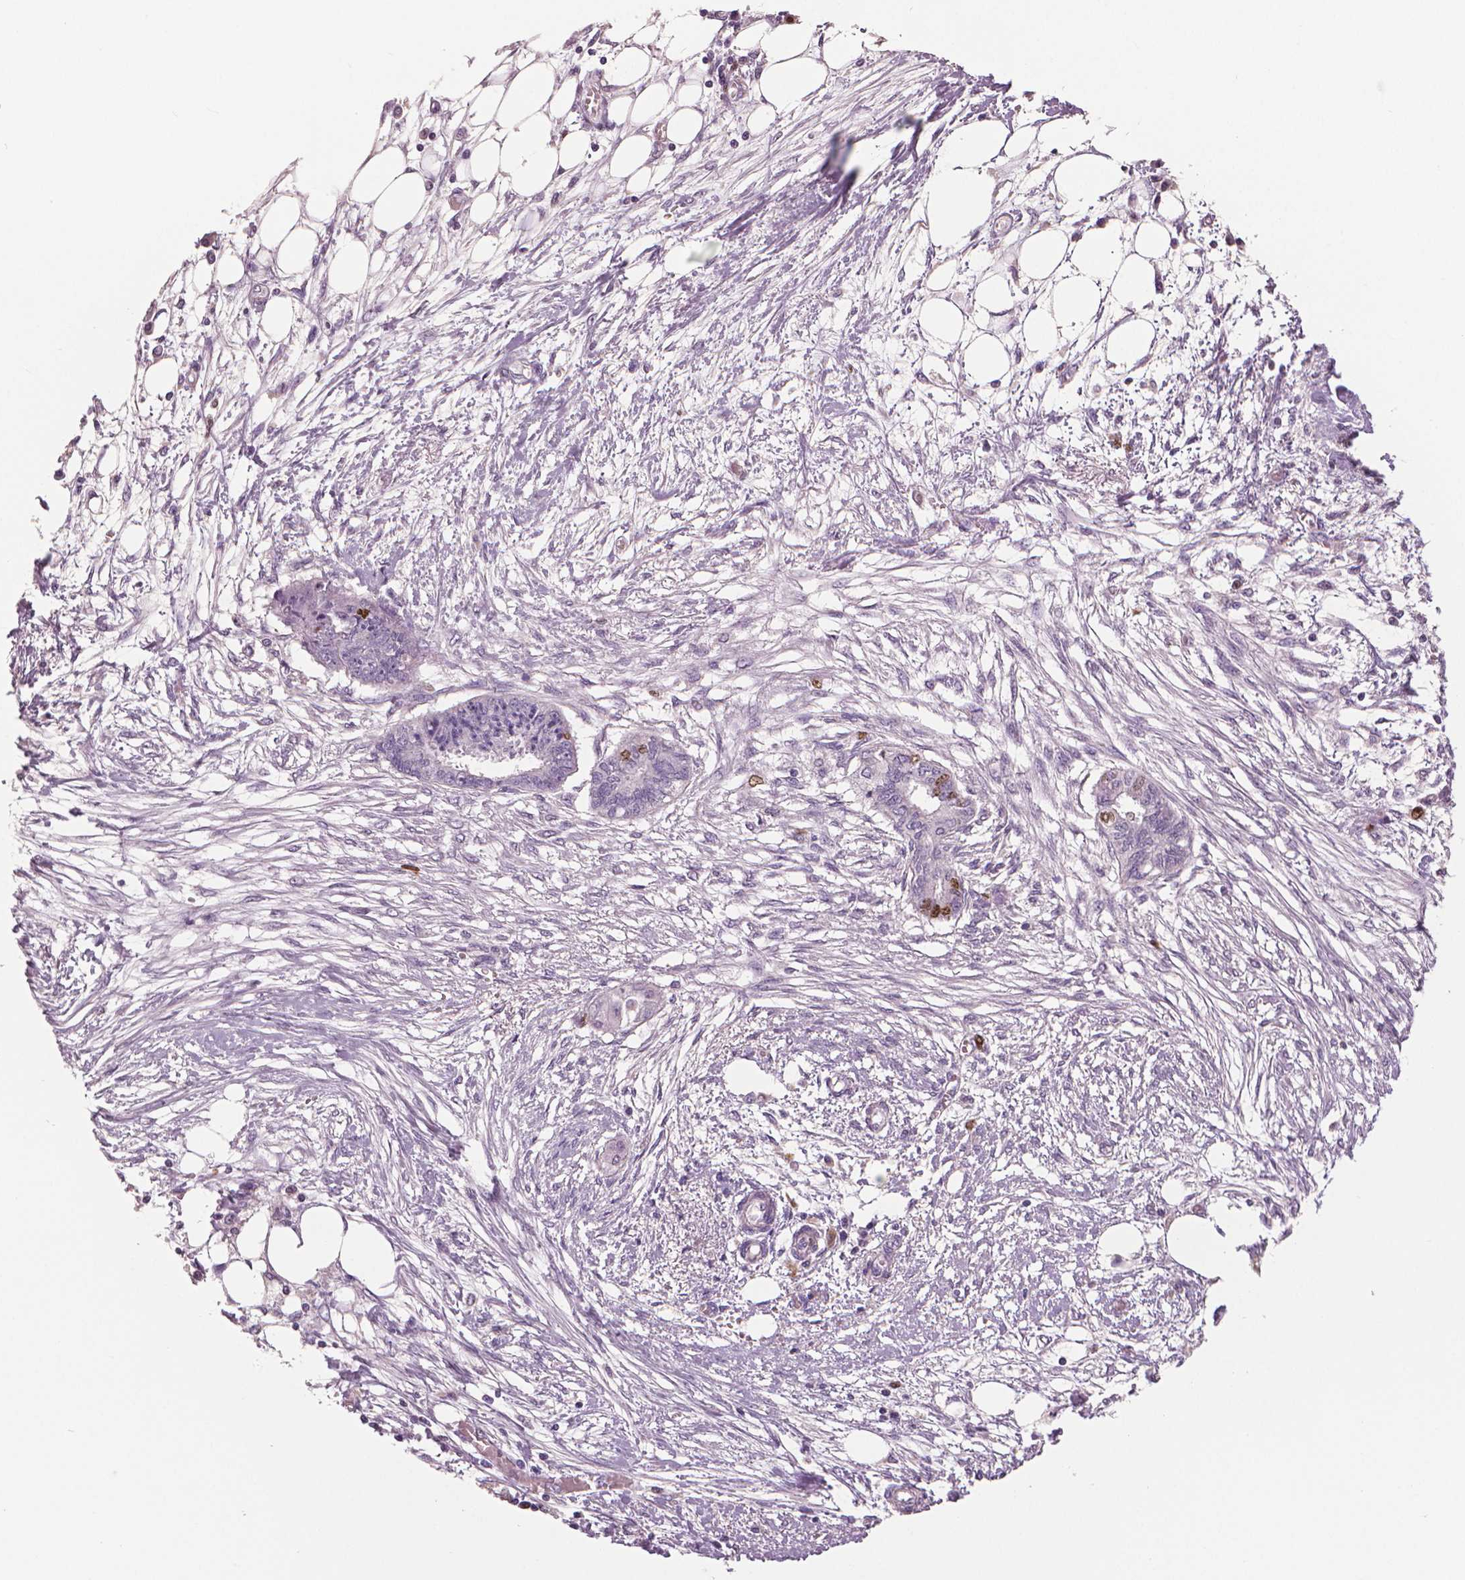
{"staining": {"intensity": "moderate", "quantity": "<25%", "location": "nuclear"}, "tissue": "endometrial cancer", "cell_type": "Tumor cells", "image_type": "cancer", "snomed": [{"axis": "morphology", "description": "Adenocarcinoma, NOS"}, {"axis": "morphology", "description": "Adenocarcinoma, metastatic, NOS"}, {"axis": "topography", "description": "Adipose tissue"}, {"axis": "topography", "description": "Endometrium"}], "caption": "Immunohistochemistry image of endometrial cancer (adenocarcinoma) stained for a protein (brown), which reveals low levels of moderate nuclear staining in about <25% of tumor cells.", "gene": "MKI67", "patient": {"sex": "female", "age": 67}}